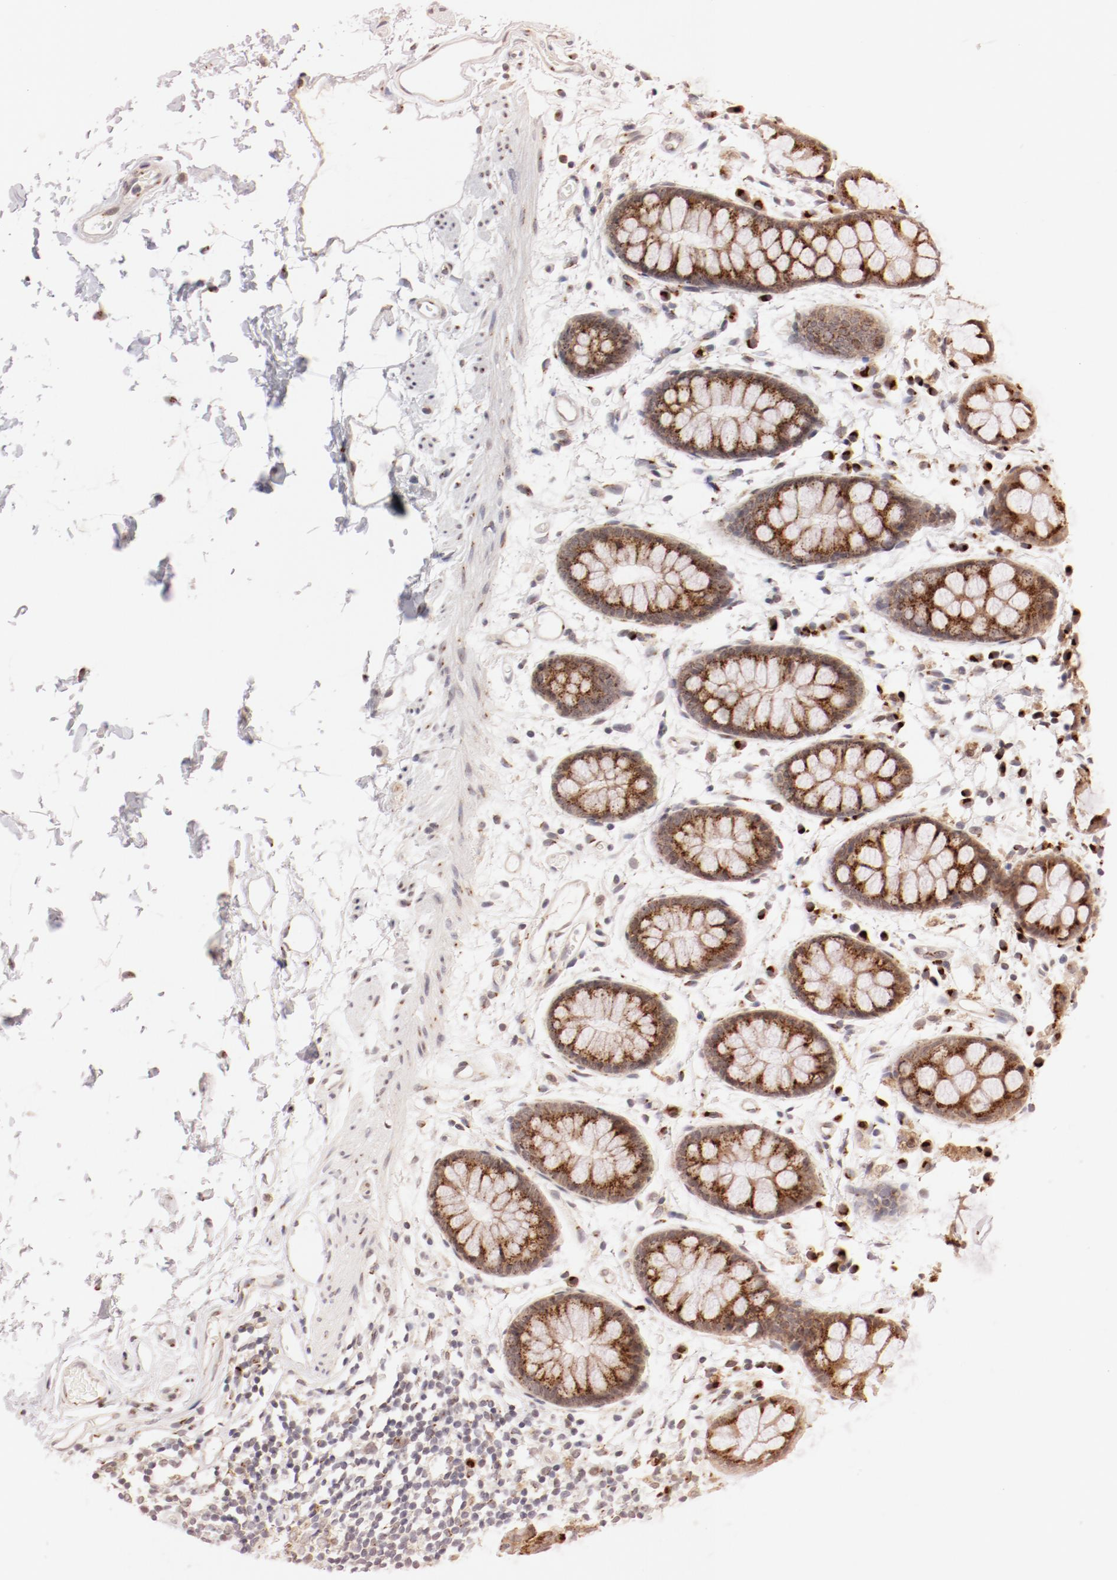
{"staining": {"intensity": "moderate", "quantity": ">75%", "location": "cytoplasmic/membranous"}, "tissue": "rectum", "cell_type": "Glandular cells", "image_type": "normal", "snomed": [{"axis": "morphology", "description": "Normal tissue, NOS"}, {"axis": "topography", "description": "Rectum"}], "caption": "Unremarkable rectum displays moderate cytoplasmic/membranous positivity in approximately >75% of glandular cells Using DAB (3,3'-diaminobenzidine) (brown) and hematoxylin (blue) stains, captured at high magnification using brightfield microscopy..", "gene": "RPL12", "patient": {"sex": "female", "age": 66}}